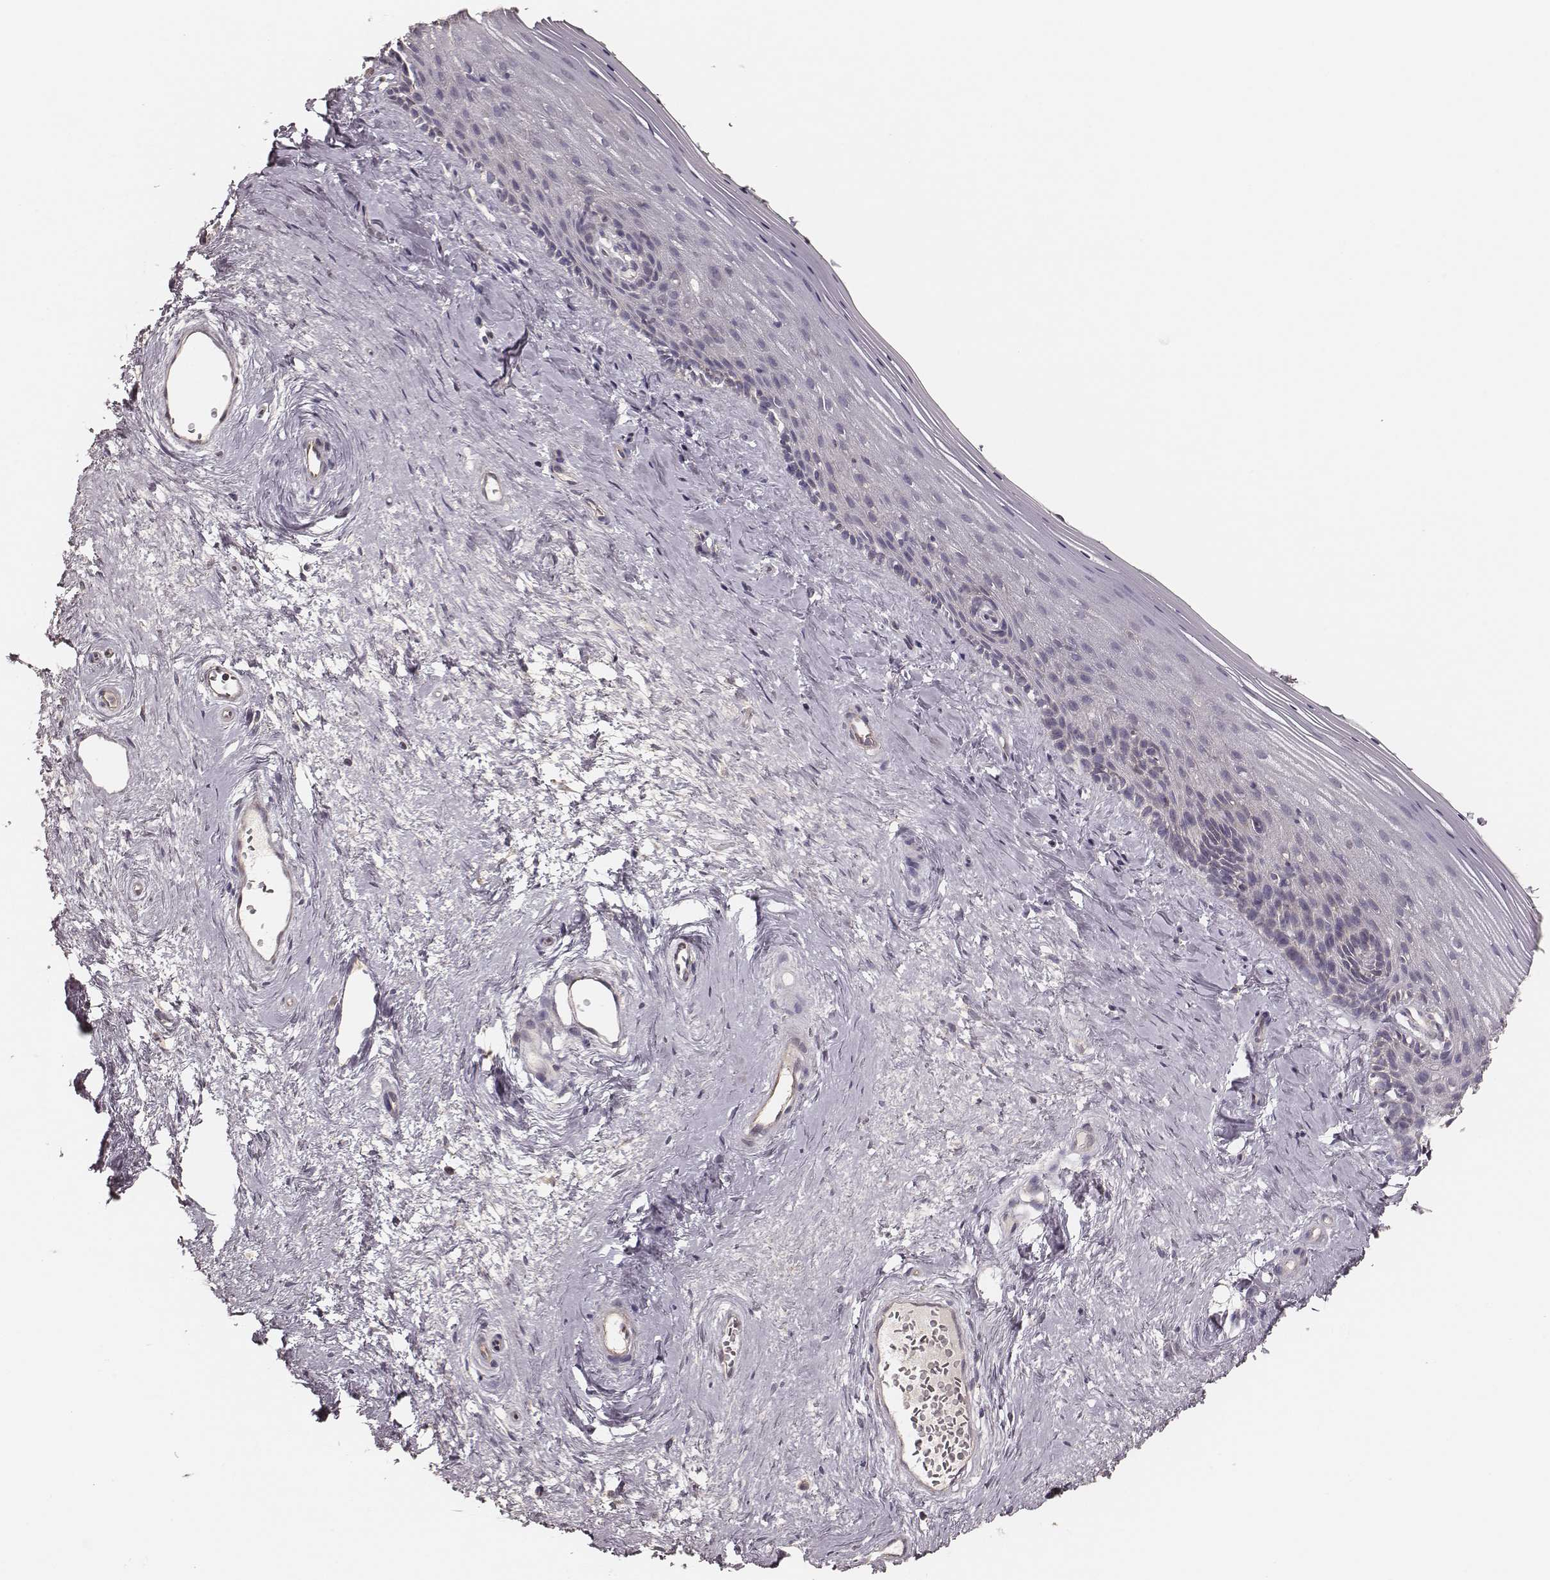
{"staining": {"intensity": "negative", "quantity": "none", "location": "none"}, "tissue": "vagina", "cell_type": "Squamous epithelial cells", "image_type": "normal", "snomed": [{"axis": "morphology", "description": "Normal tissue, NOS"}, {"axis": "topography", "description": "Vagina"}], "caption": "This is an immunohistochemistry (IHC) image of unremarkable human vagina. There is no staining in squamous epithelial cells.", "gene": "CARS1", "patient": {"sex": "female", "age": 45}}